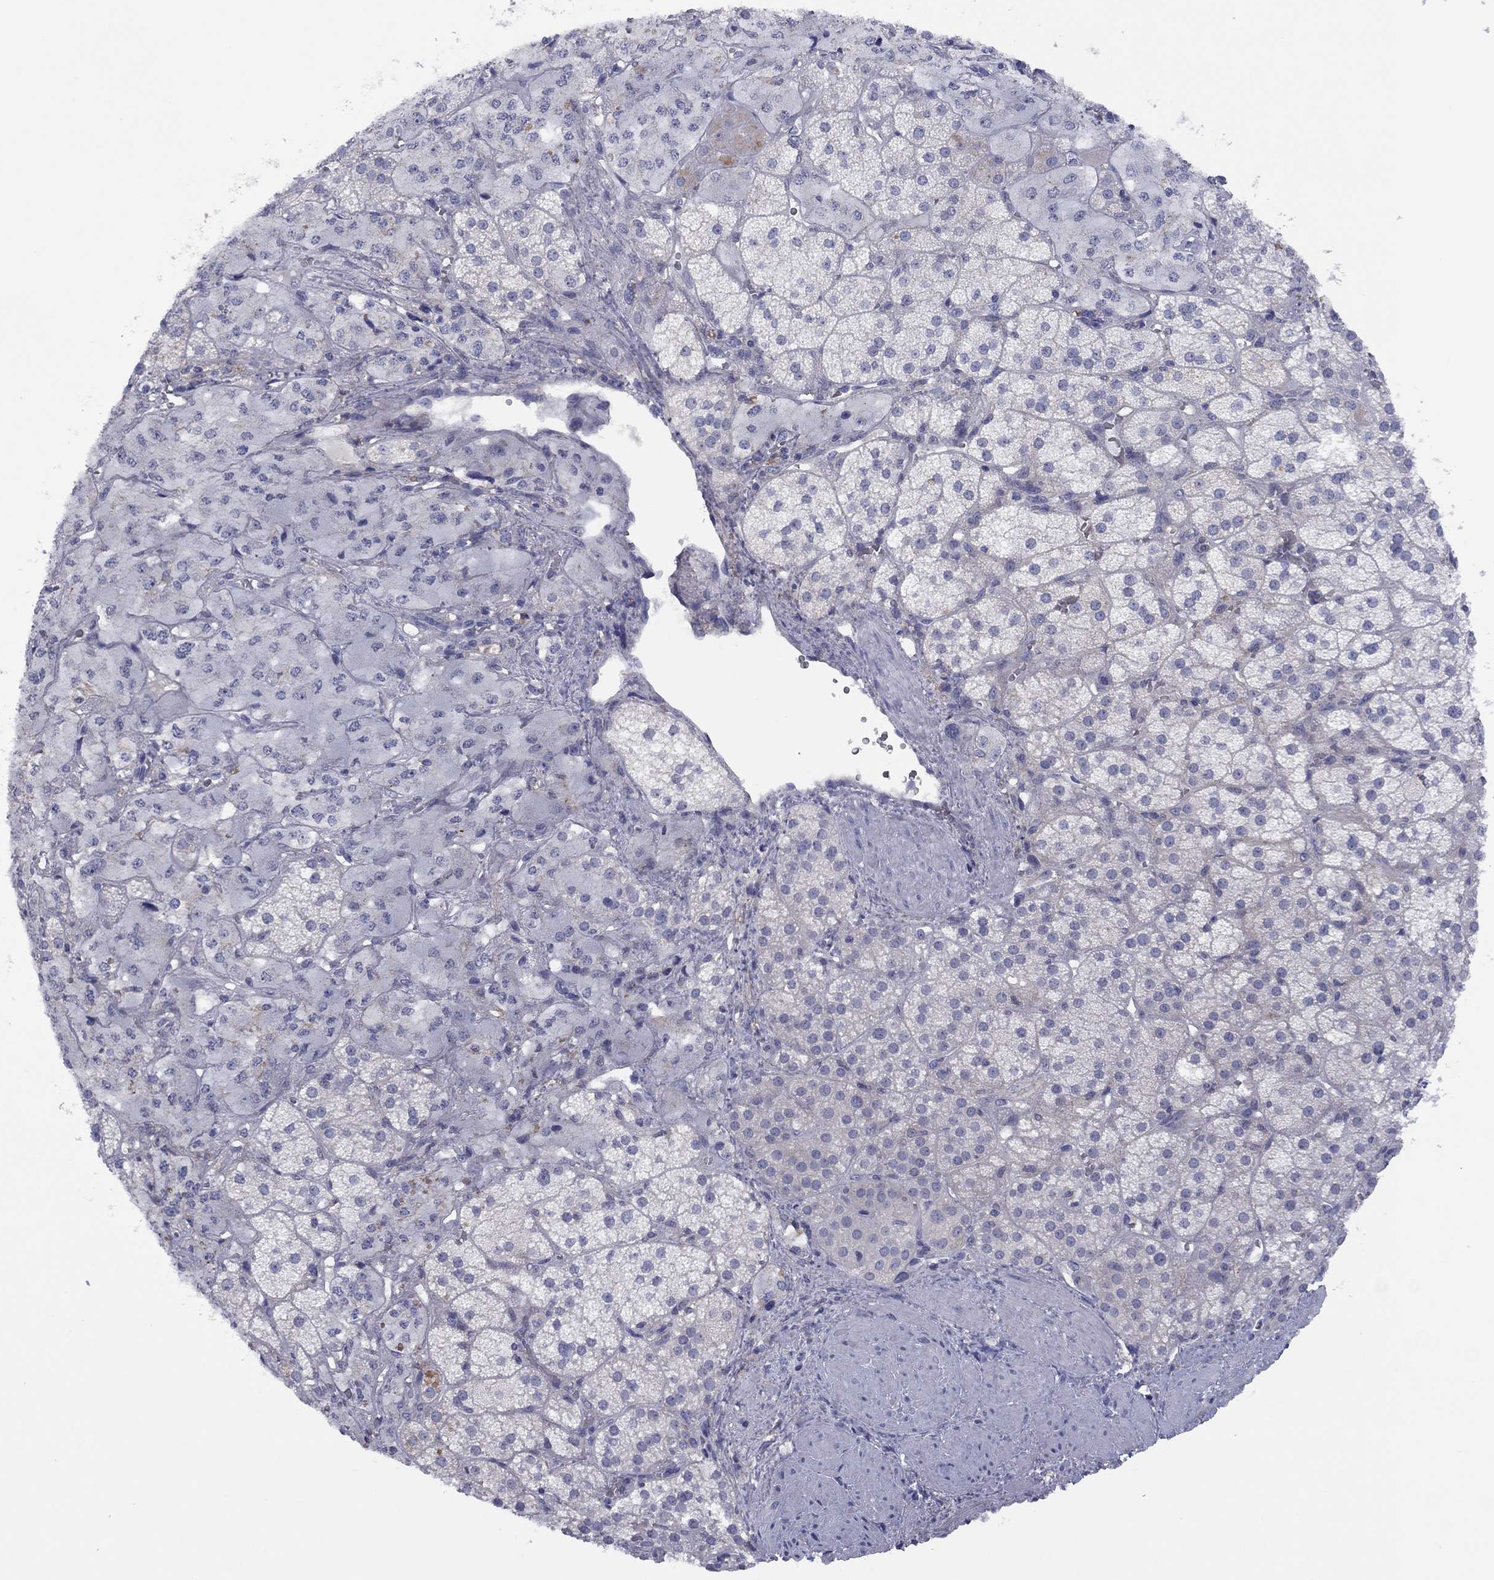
{"staining": {"intensity": "weak", "quantity": "<25%", "location": "cytoplasmic/membranous"}, "tissue": "adrenal gland", "cell_type": "Glandular cells", "image_type": "normal", "snomed": [{"axis": "morphology", "description": "Normal tissue, NOS"}, {"axis": "topography", "description": "Adrenal gland"}], "caption": "This photomicrograph is of normal adrenal gland stained with immunohistochemistry (IHC) to label a protein in brown with the nuclei are counter-stained blue. There is no positivity in glandular cells.", "gene": "CYP2B6", "patient": {"sex": "male", "age": 57}}